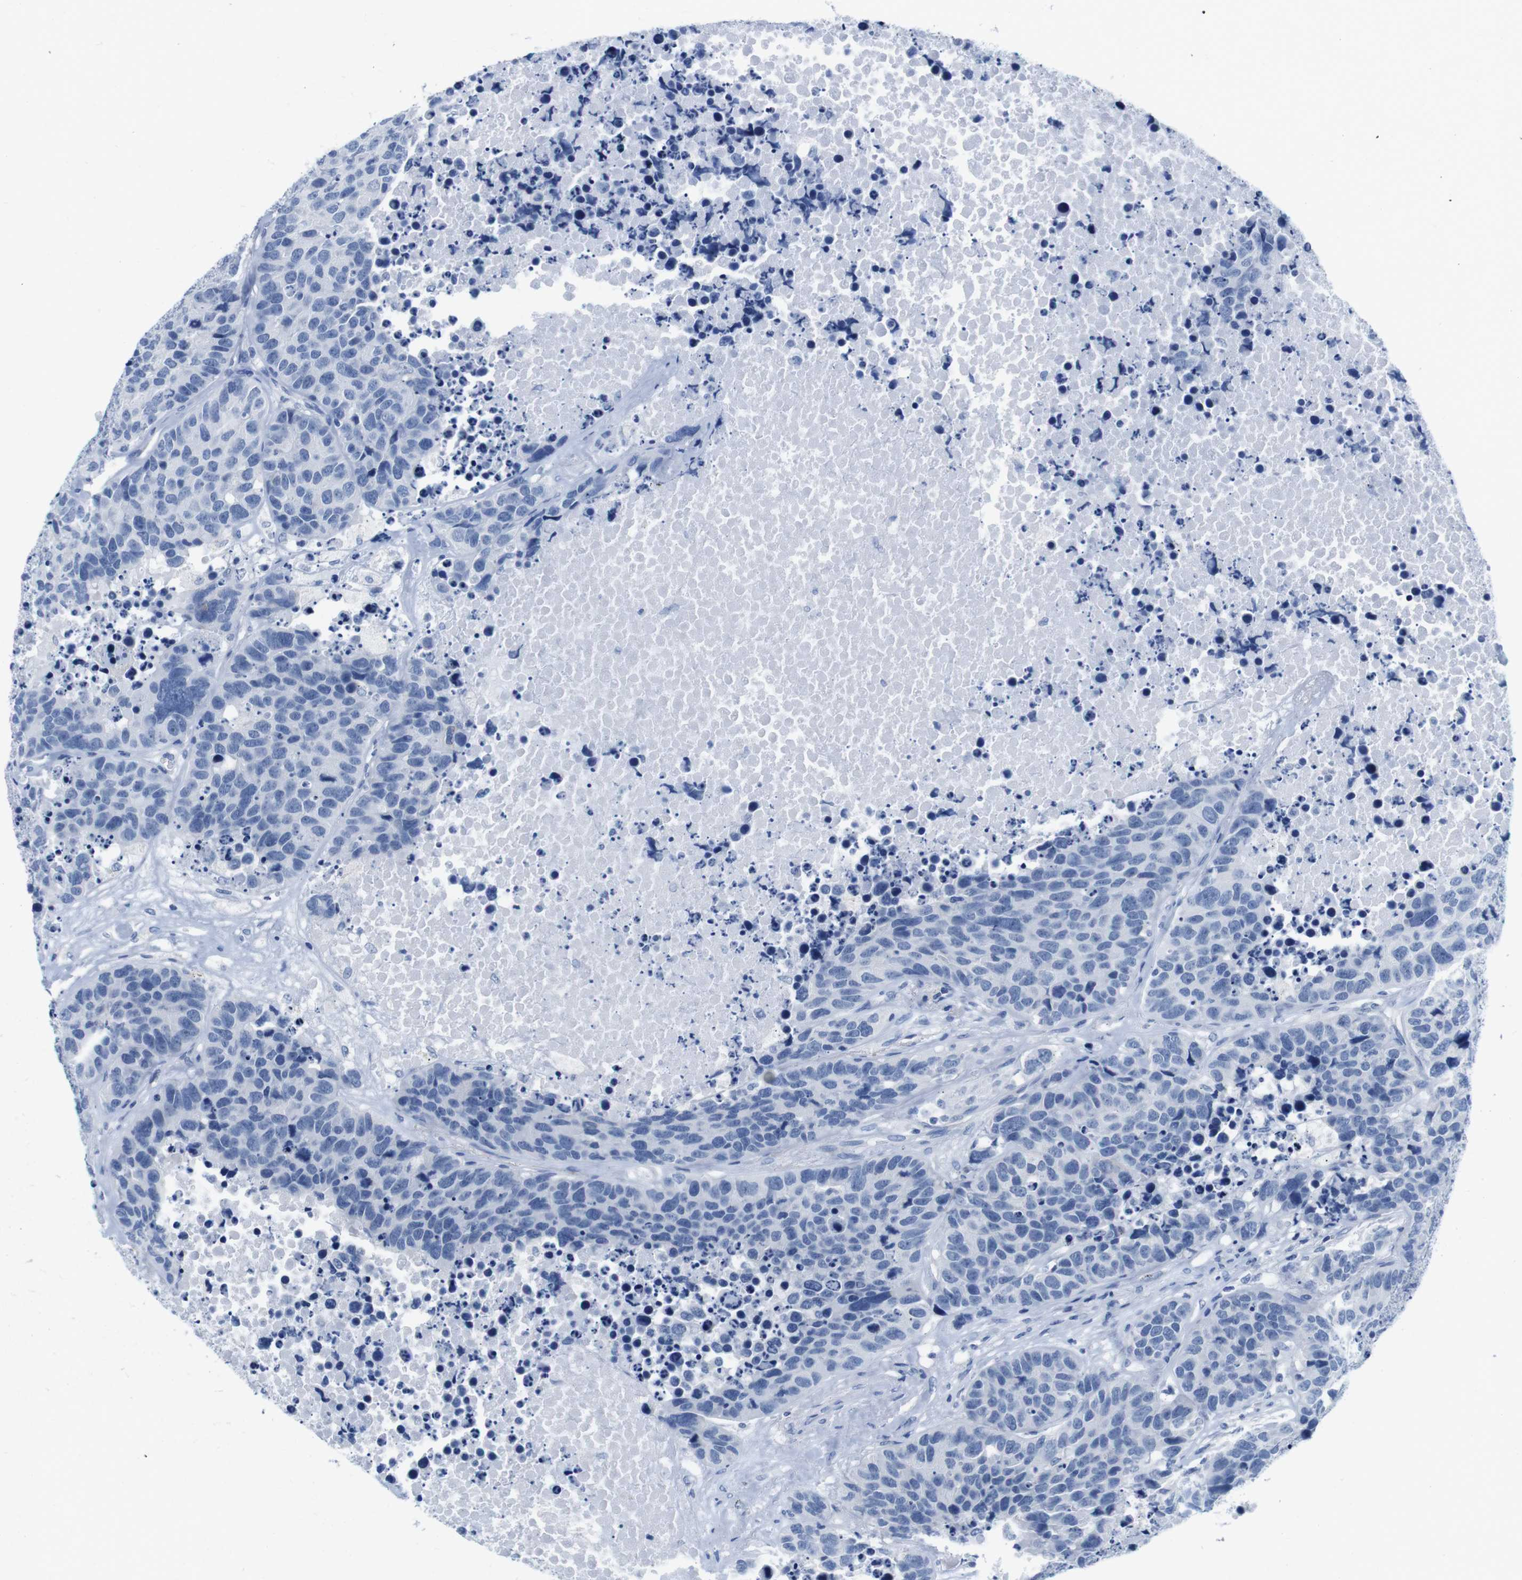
{"staining": {"intensity": "negative", "quantity": "none", "location": "none"}, "tissue": "carcinoid", "cell_type": "Tumor cells", "image_type": "cancer", "snomed": [{"axis": "morphology", "description": "Carcinoid, malignant, NOS"}, {"axis": "topography", "description": "Lung"}], "caption": "Immunohistochemistry (IHC) histopathology image of neoplastic tissue: carcinoid stained with DAB displays no significant protein staining in tumor cells.", "gene": "MAP6", "patient": {"sex": "male", "age": 60}}